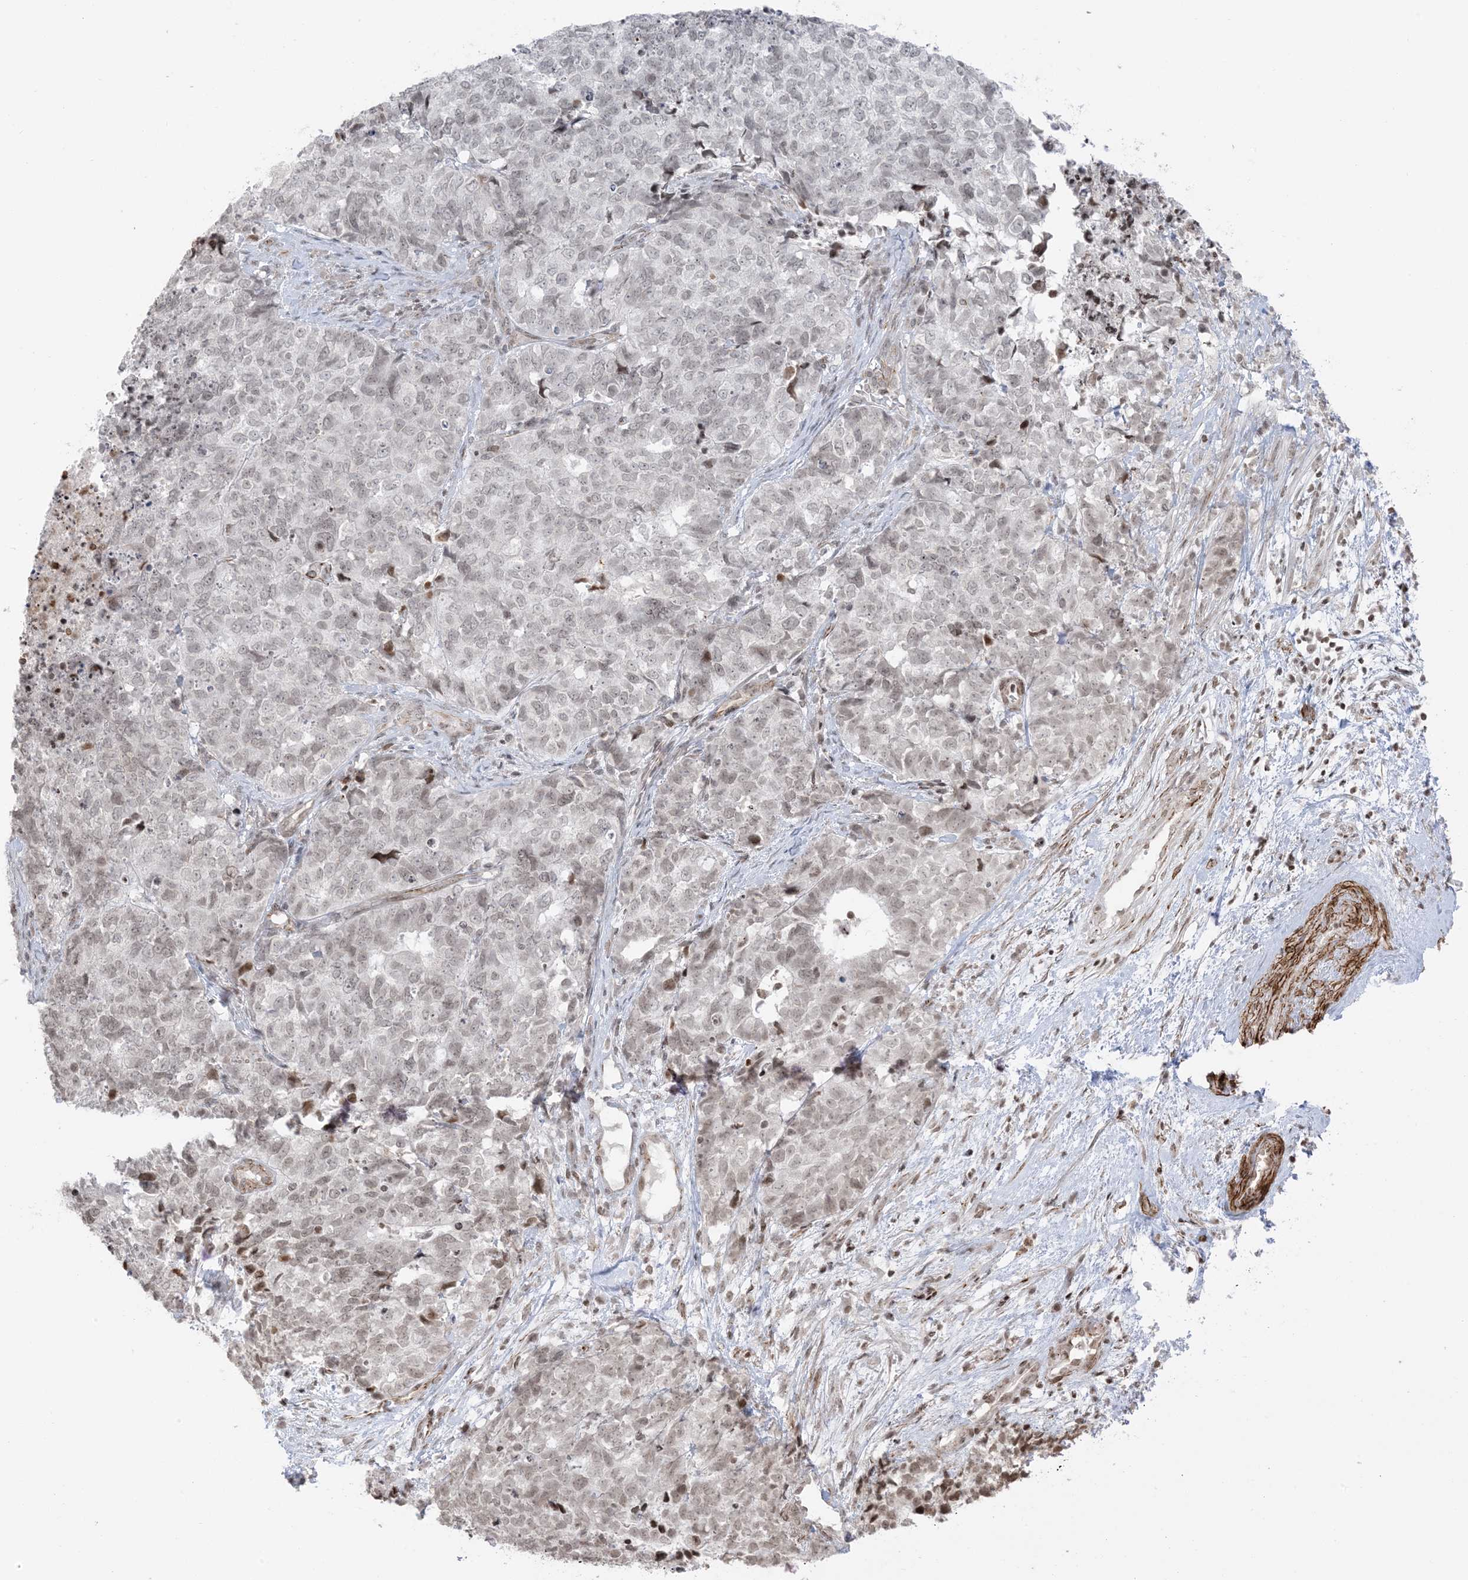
{"staining": {"intensity": "weak", "quantity": "25%-75%", "location": "nuclear"}, "tissue": "cervical cancer", "cell_type": "Tumor cells", "image_type": "cancer", "snomed": [{"axis": "morphology", "description": "Squamous cell carcinoma, NOS"}, {"axis": "topography", "description": "Cervix"}], "caption": "Protein expression analysis of human cervical cancer reveals weak nuclear expression in approximately 25%-75% of tumor cells.", "gene": "METAP1D", "patient": {"sex": "female", "age": 63}}